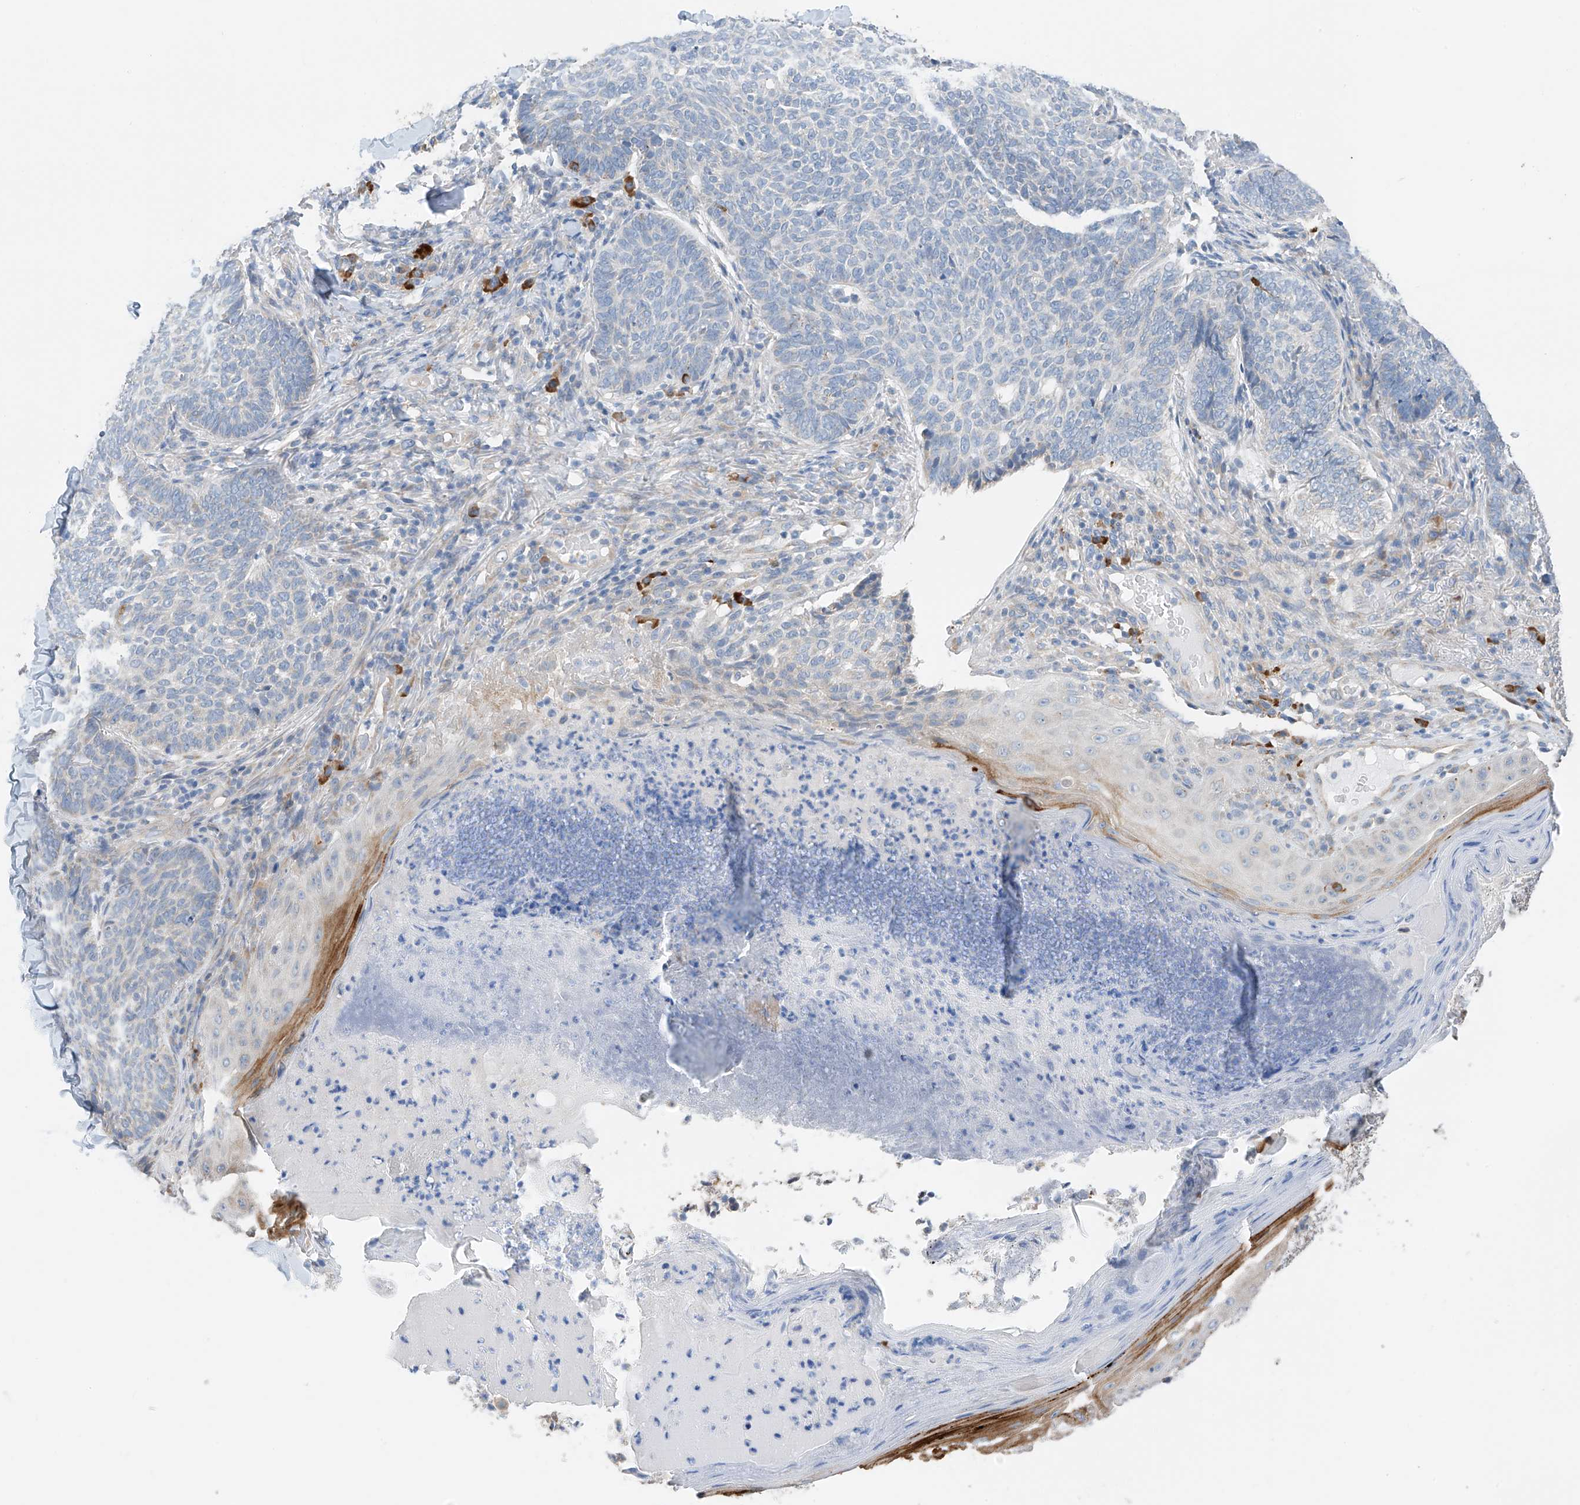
{"staining": {"intensity": "negative", "quantity": "none", "location": "none"}, "tissue": "skin cancer", "cell_type": "Tumor cells", "image_type": "cancer", "snomed": [{"axis": "morphology", "description": "Normal tissue, NOS"}, {"axis": "morphology", "description": "Basal cell carcinoma"}, {"axis": "topography", "description": "Skin"}], "caption": "Tumor cells show no significant protein expression in basal cell carcinoma (skin).", "gene": "REC8", "patient": {"sex": "male", "age": 50}}